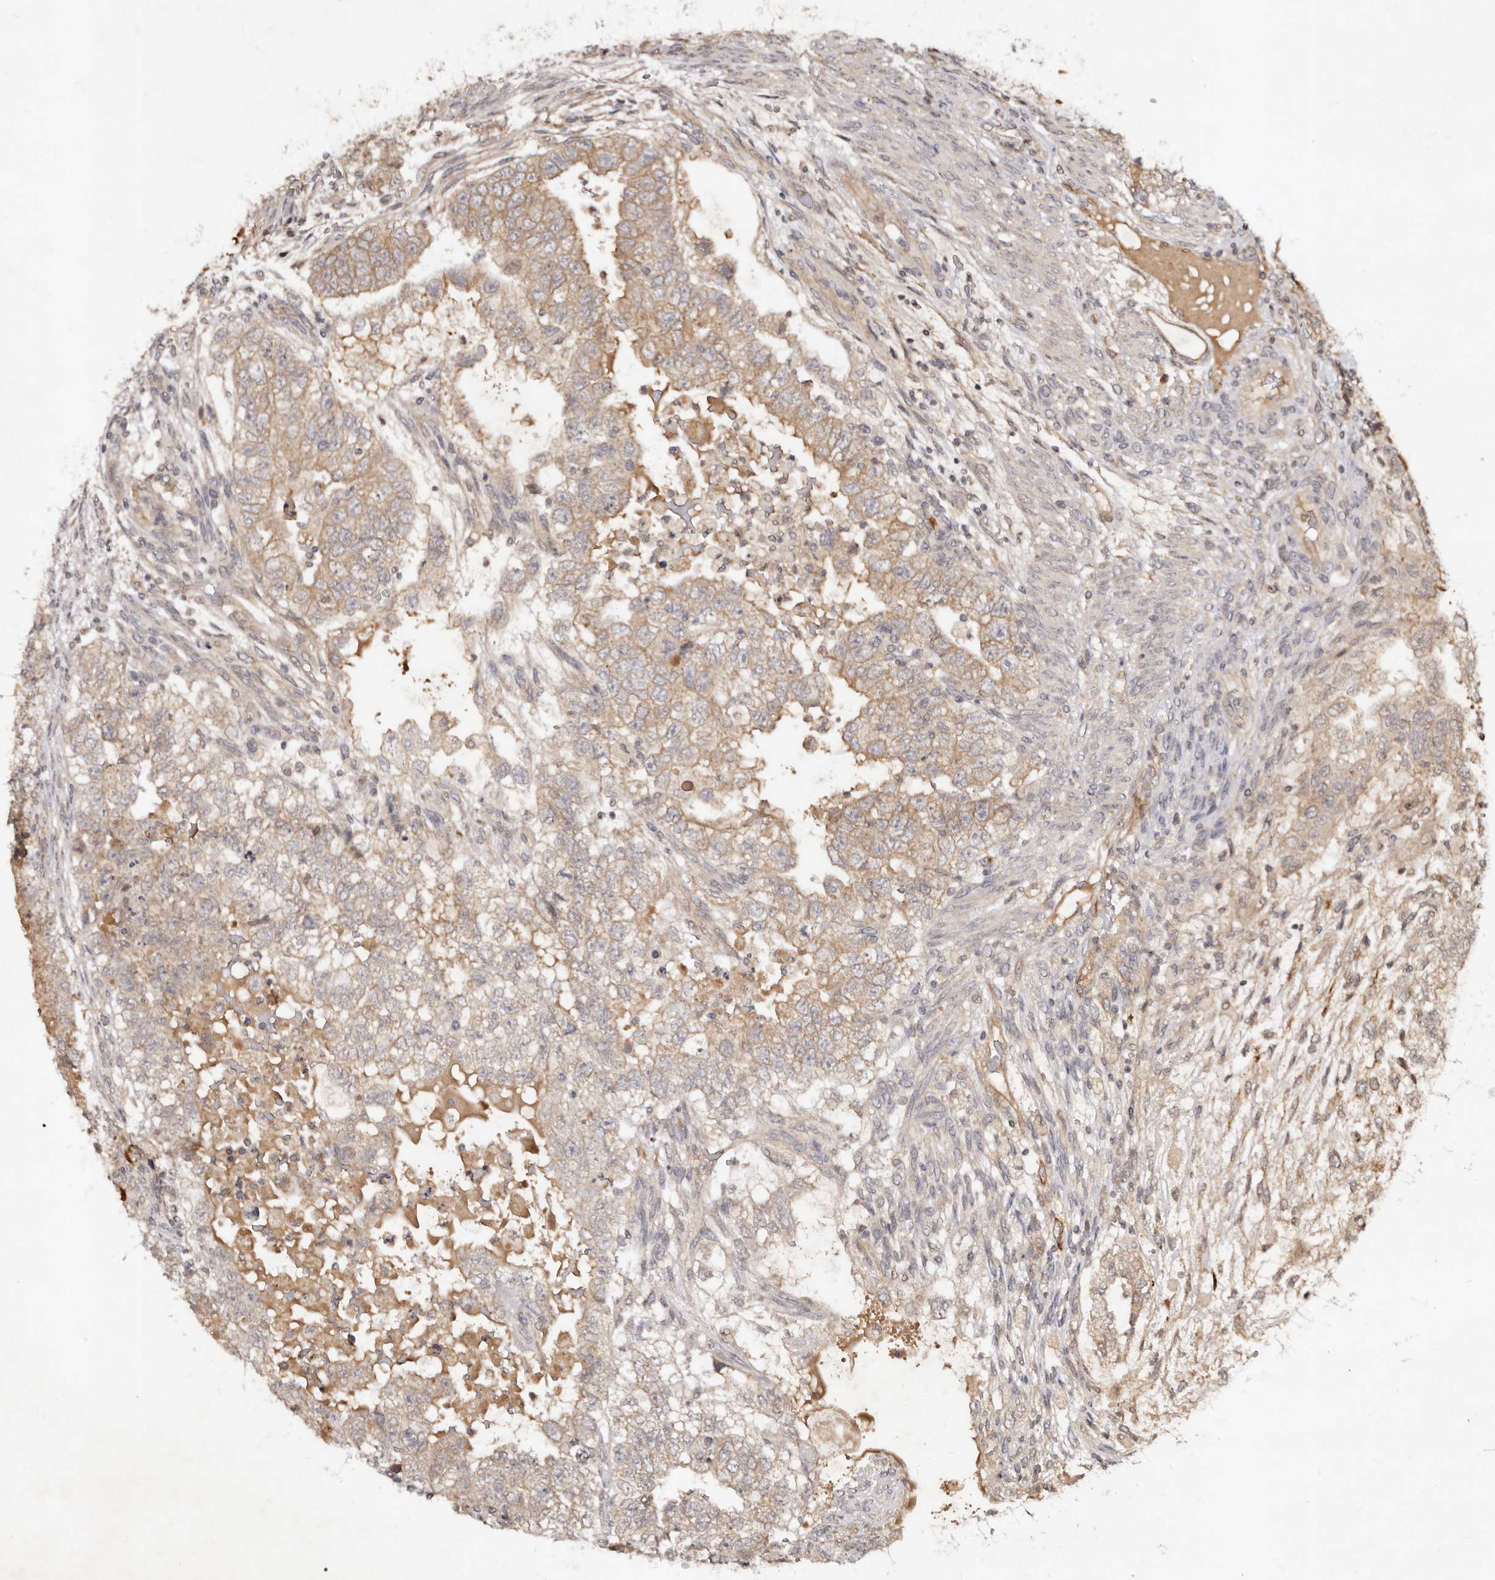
{"staining": {"intensity": "weak", "quantity": "25%-75%", "location": "cytoplasmic/membranous"}, "tissue": "testis cancer", "cell_type": "Tumor cells", "image_type": "cancer", "snomed": [{"axis": "morphology", "description": "Carcinoma, Embryonal, NOS"}, {"axis": "topography", "description": "Testis"}], "caption": "Weak cytoplasmic/membranous staining is identified in approximately 25%-75% of tumor cells in testis cancer (embryonal carcinoma).", "gene": "LCORL", "patient": {"sex": "male", "age": 37}}